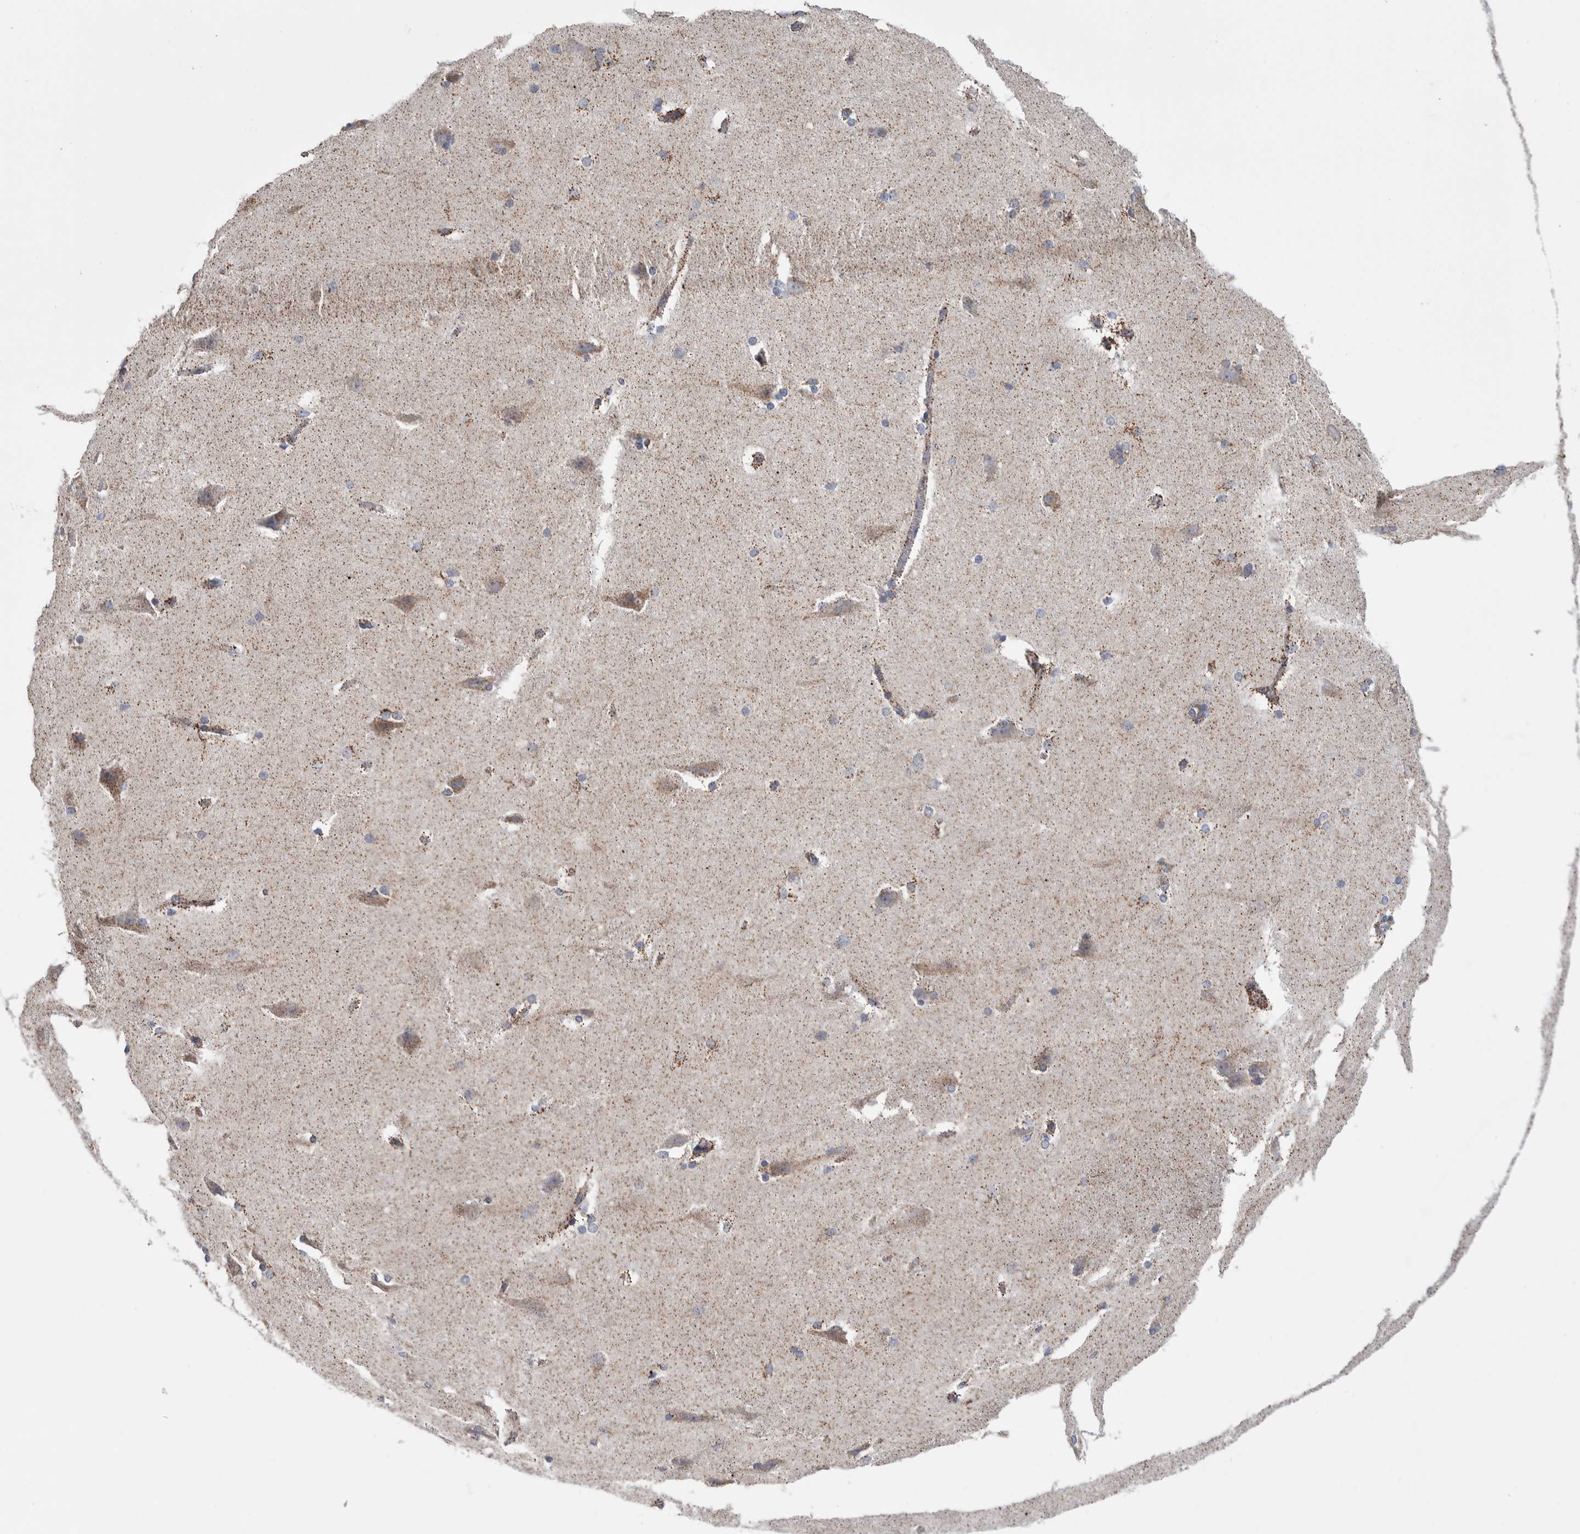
{"staining": {"intensity": "weak", "quantity": ">75%", "location": "cytoplasmic/membranous"}, "tissue": "cerebral cortex", "cell_type": "Endothelial cells", "image_type": "normal", "snomed": [{"axis": "morphology", "description": "Normal tissue, NOS"}, {"axis": "topography", "description": "Cerebral cortex"}, {"axis": "topography", "description": "Hippocampus"}], "caption": "Cerebral cortex stained with a brown dye exhibits weak cytoplasmic/membranous positive positivity in about >75% of endothelial cells.", "gene": "ETFA", "patient": {"sex": "female", "age": 19}}